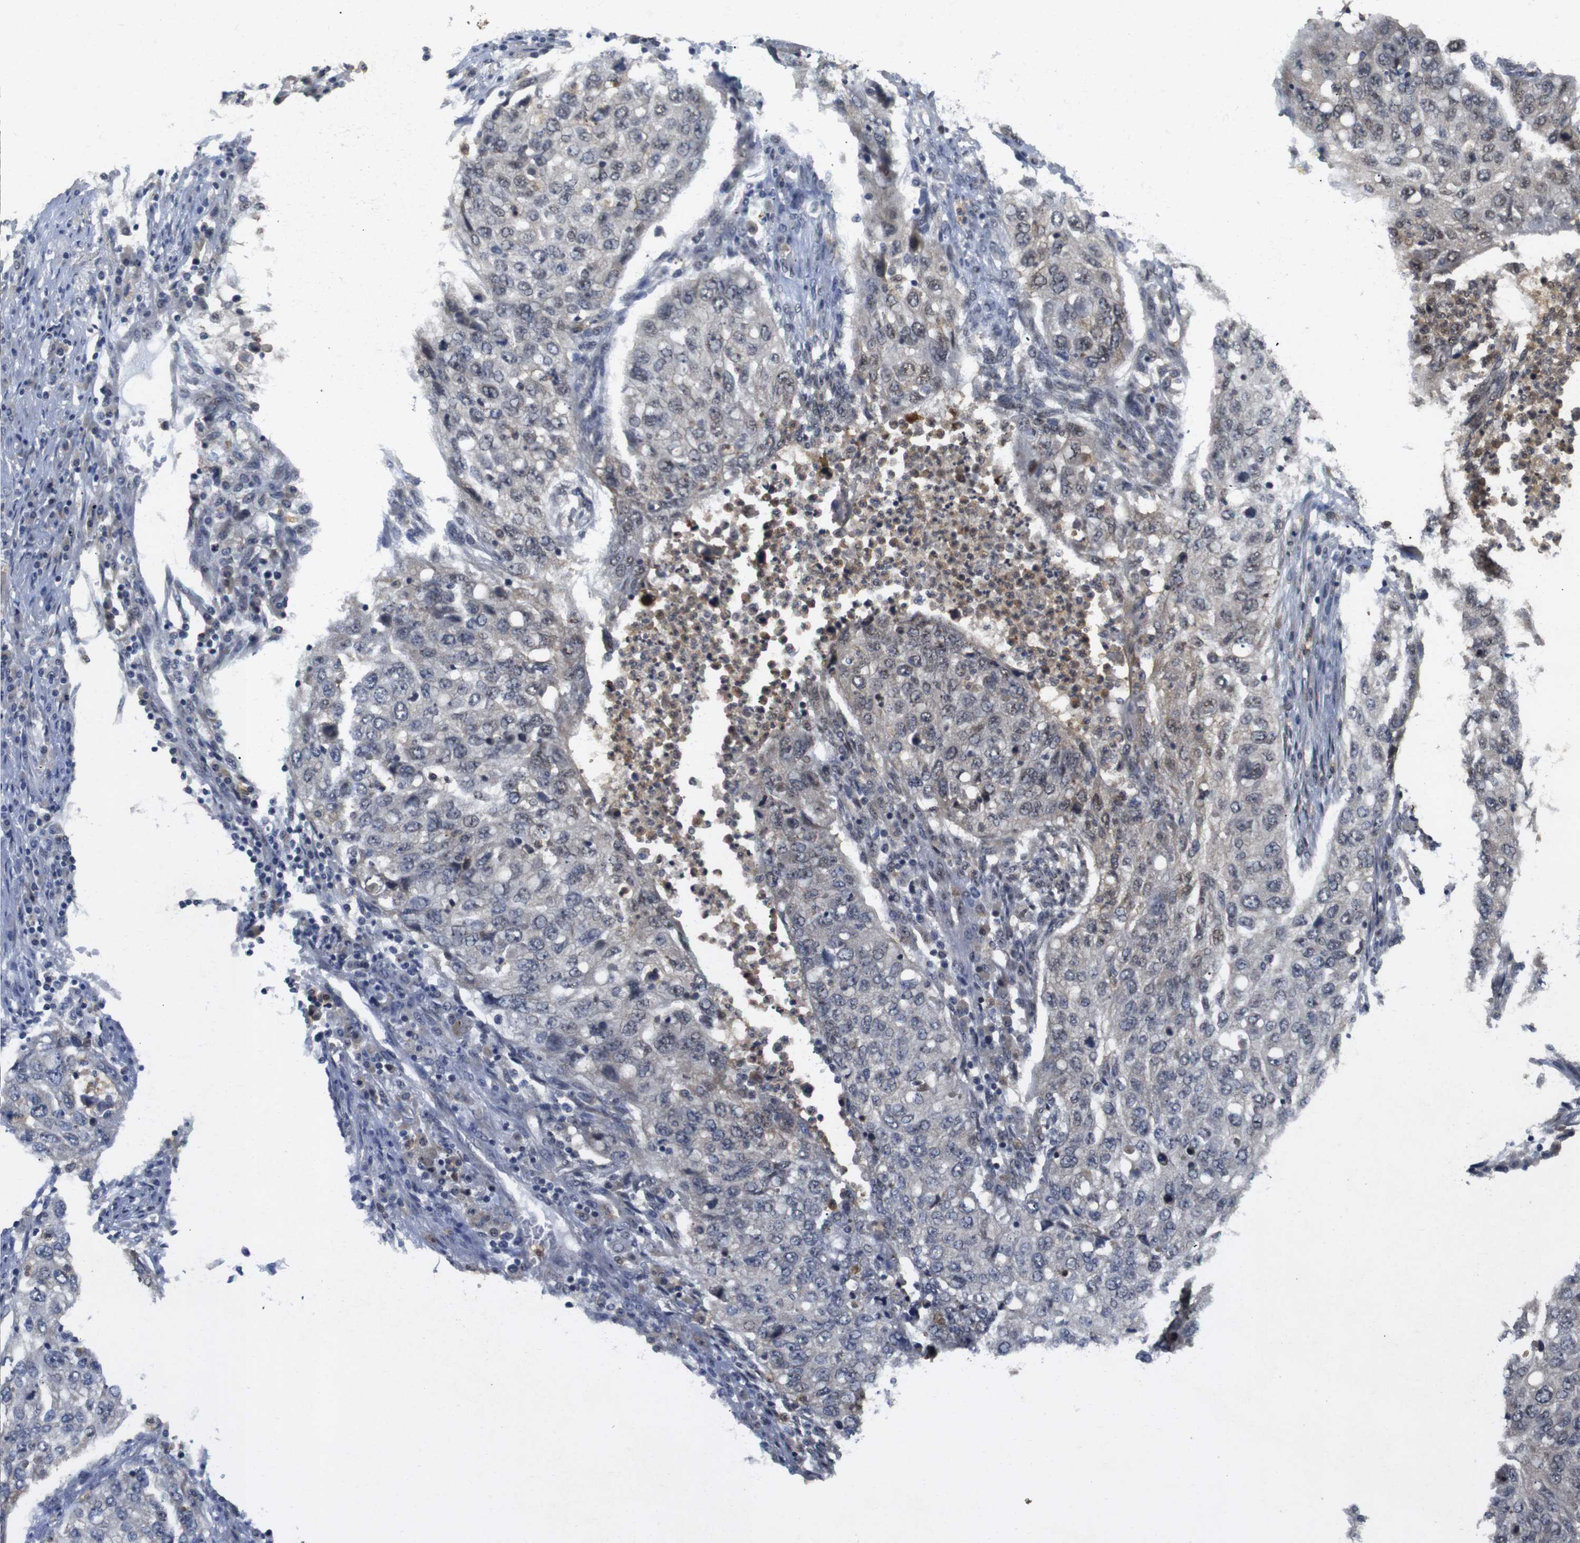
{"staining": {"intensity": "negative", "quantity": "none", "location": "none"}, "tissue": "lung cancer", "cell_type": "Tumor cells", "image_type": "cancer", "snomed": [{"axis": "morphology", "description": "Squamous cell carcinoma, NOS"}, {"axis": "topography", "description": "Lung"}], "caption": "Immunohistochemistry photomicrograph of neoplastic tissue: human lung squamous cell carcinoma stained with DAB (3,3'-diaminobenzidine) exhibits no significant protein staining in tumor cells. (Brightfield microscopy of DAB immunohistochemistry at high magnification).", "gene": "FNTA", "patient": {"sex": "female", "age": 63}}